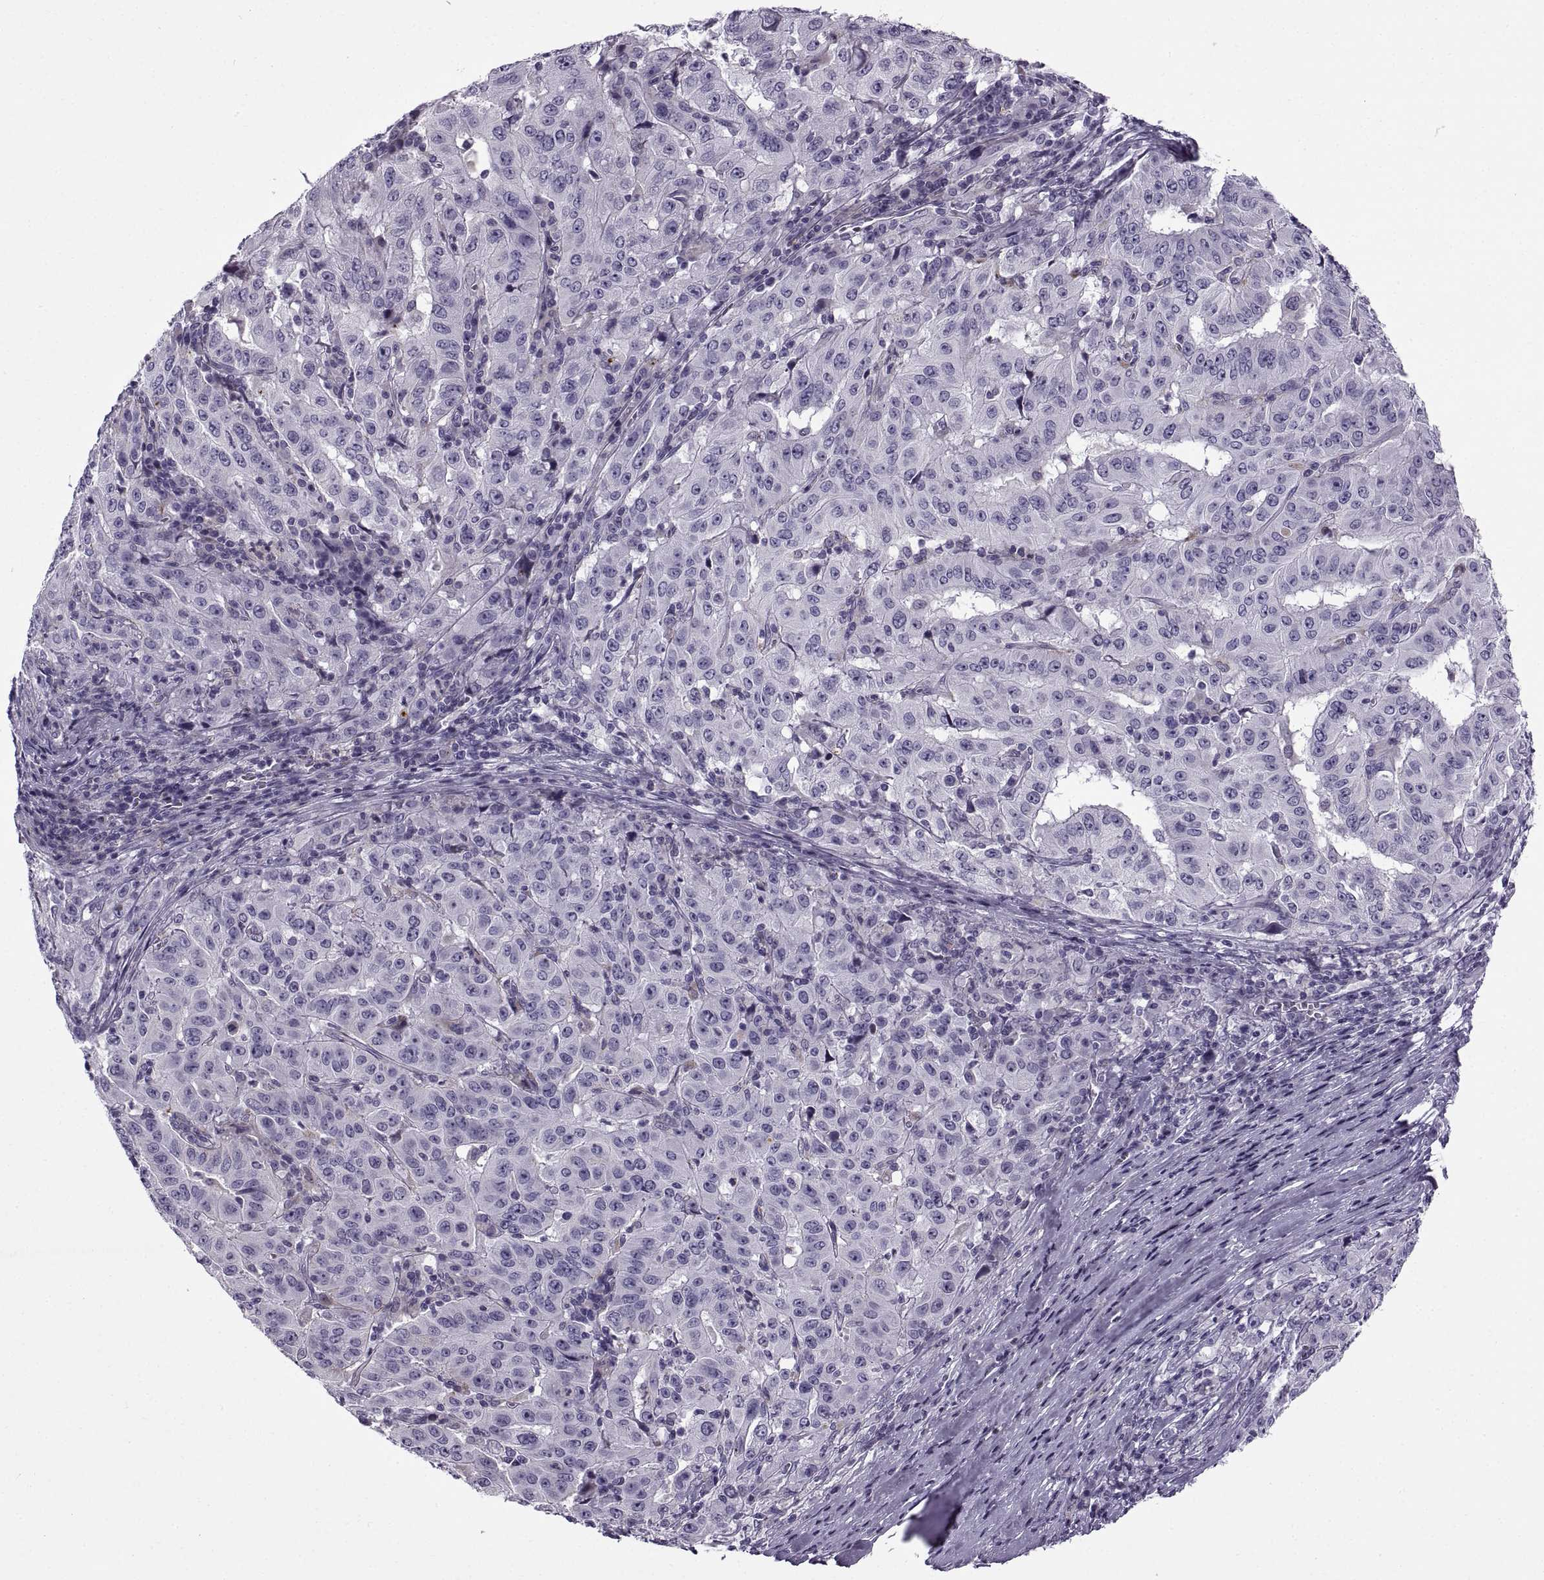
{"staining": {"intensity": "negative", "quantity": "none", "location": "none"}, "tissue": "pancreatic cancer", "cell_type": "Tumor cells", "image_type": "cancer", "snomed": [{"axis": "morphology", "description": "Adenocarcinoma, NOS"}, {"axis": "topography", "description": "Pancreas"}], "caption": "An image of pancreatic cancer stained for a protein reveals no brown staining in tumor cells.", "gene": "CALCR", "patient": {"sex": "male", "age": 63}}